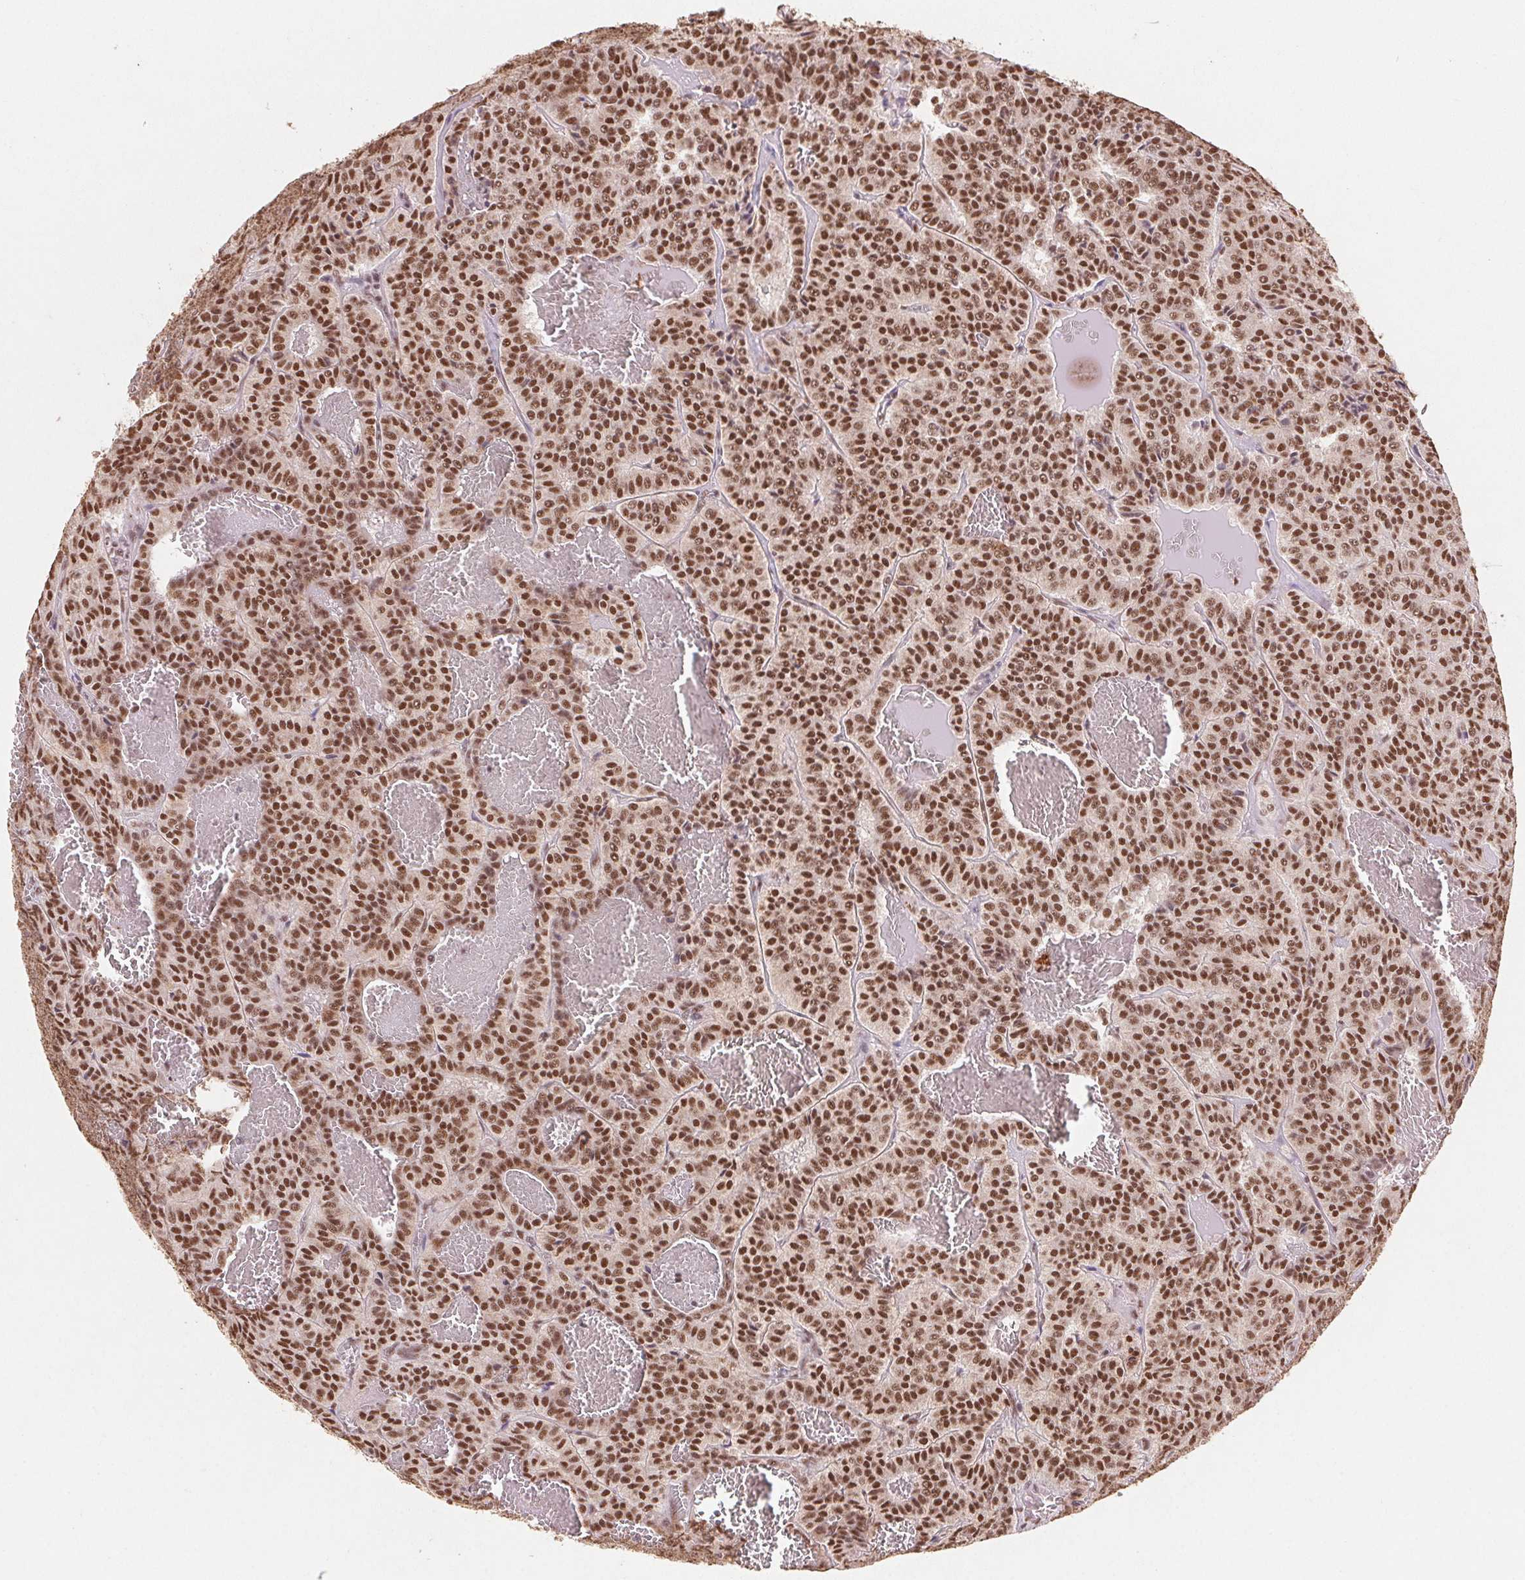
{"staining": {"intensity": "strong", "quantity": ">75%", "location": "nuclear"}, "tissue": "carcinoid", "cell_type": "Tumor cells", "image_type": "cancer", "snomed": [{"axis": "morphology", "description": "Carcinoid, malignant, NOS"}, {"axis": "topography", "description": "Lung"}], "caption": "There is high levels of strong nuclear staining in tumor cells of malignant carcinoid, as demonstrated by immunohistochemical staining (brown color).", "gene": "SNRPG", "patient": {"sex": "male", "age": 70}}